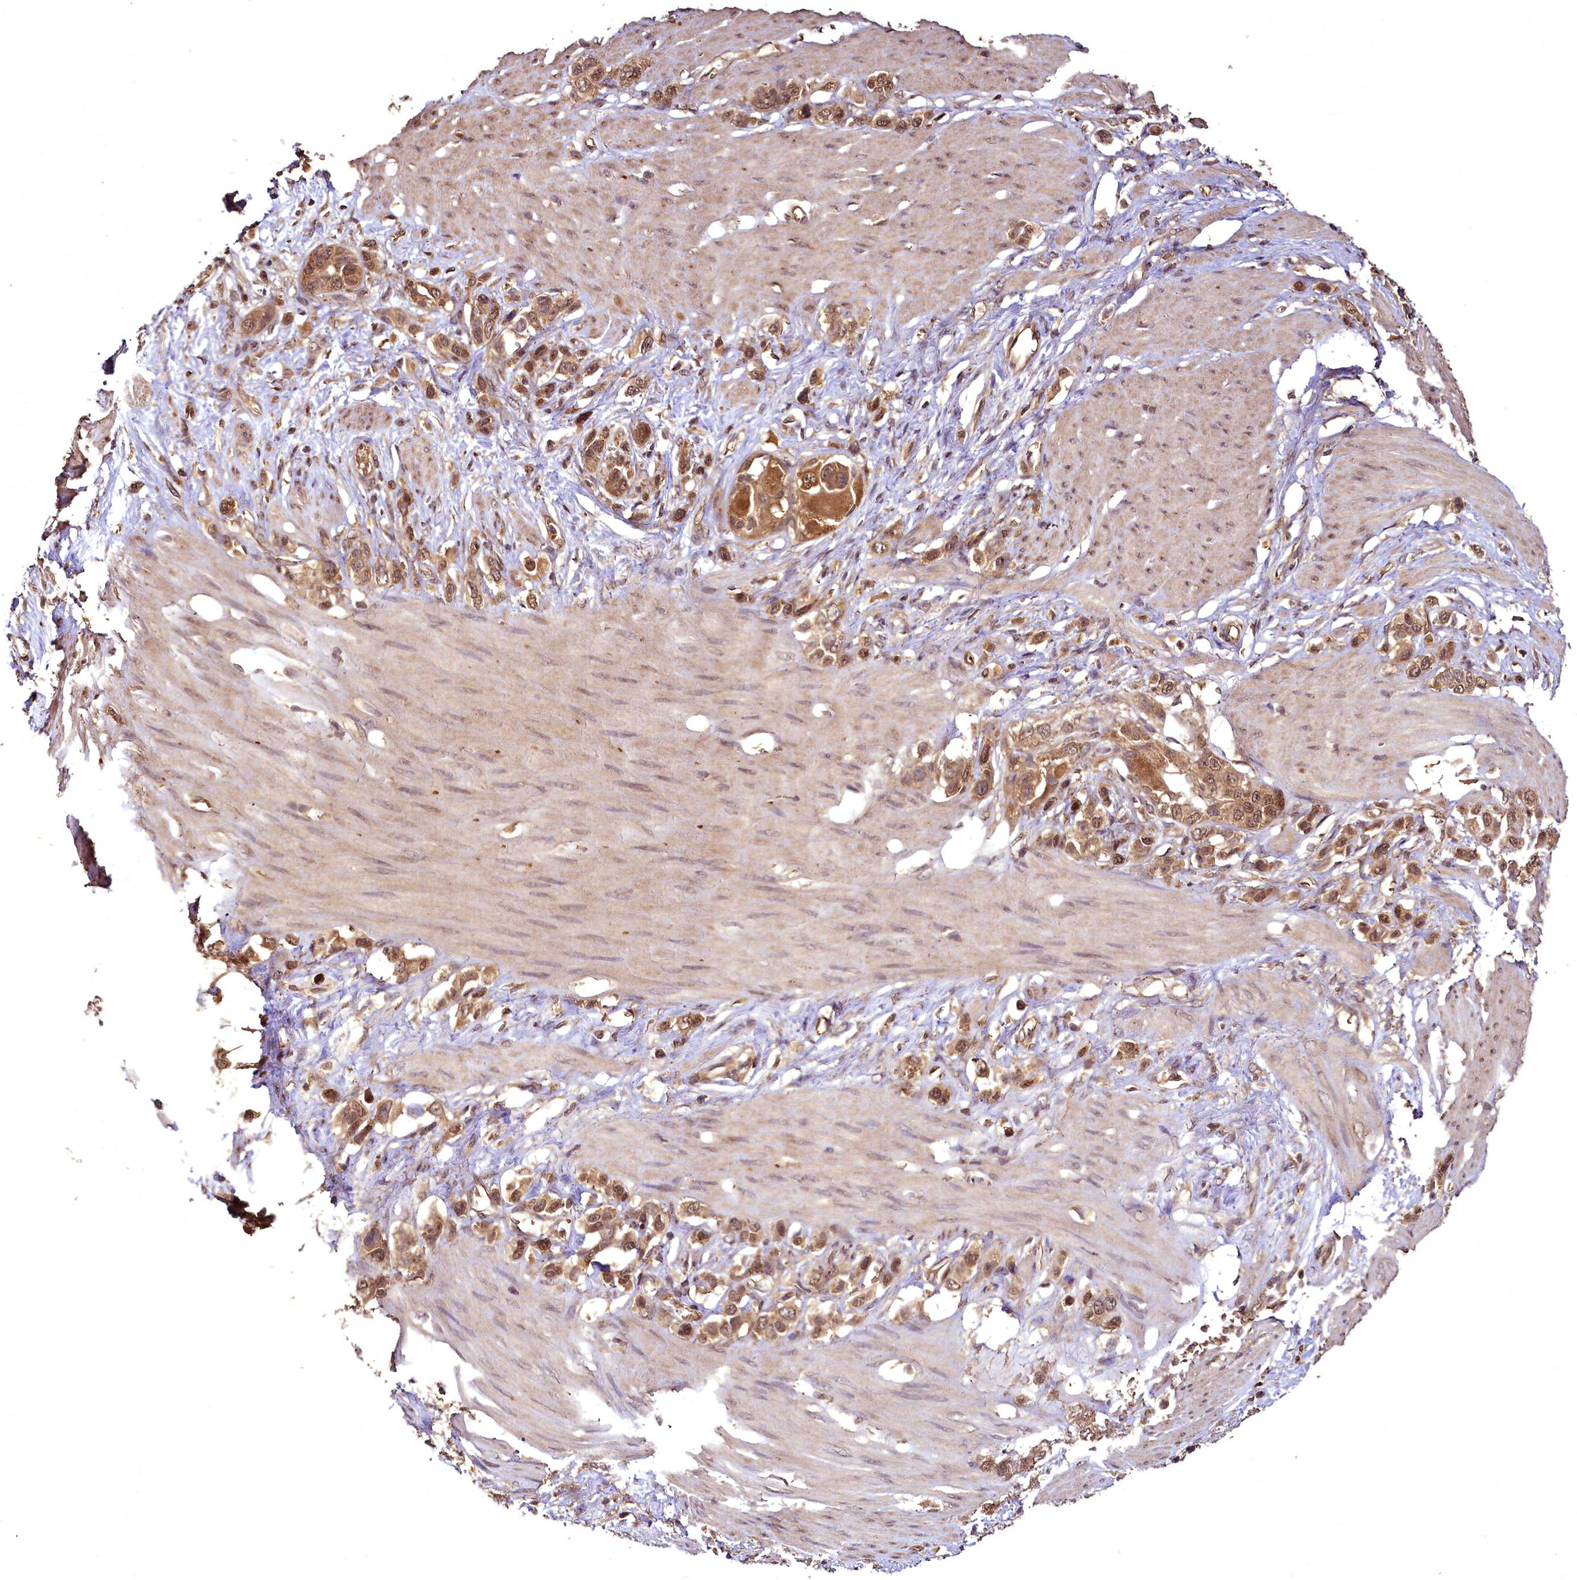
{"staining": {"intensity": "moderate", "quantity": ">75%", "location": "cytoplasmic/membranous"}, "tissue": "stomach cancer", "cell_type": "Tumor cells", "image_type": "cancer", "snomed": [{"axis": "morphology", "description": "Adenocarcinoma, NOS"}, {"axis": "morphology", "description": "Adenocarcinoma, High grade"}, {"axis": "topography", "description": "Stomach, upper"}, {"axis": "topography", "description": "Stomach, lower"}], "caption": "Protein staining of stomach cancer (adenocarcinoma (high-grade)) tissue exhibits moderate cytoplasmic/membranous positivity in about >75% of tumor cells.", "gene": "VPS51", "patient": {"sex": "female", "age": 65}}